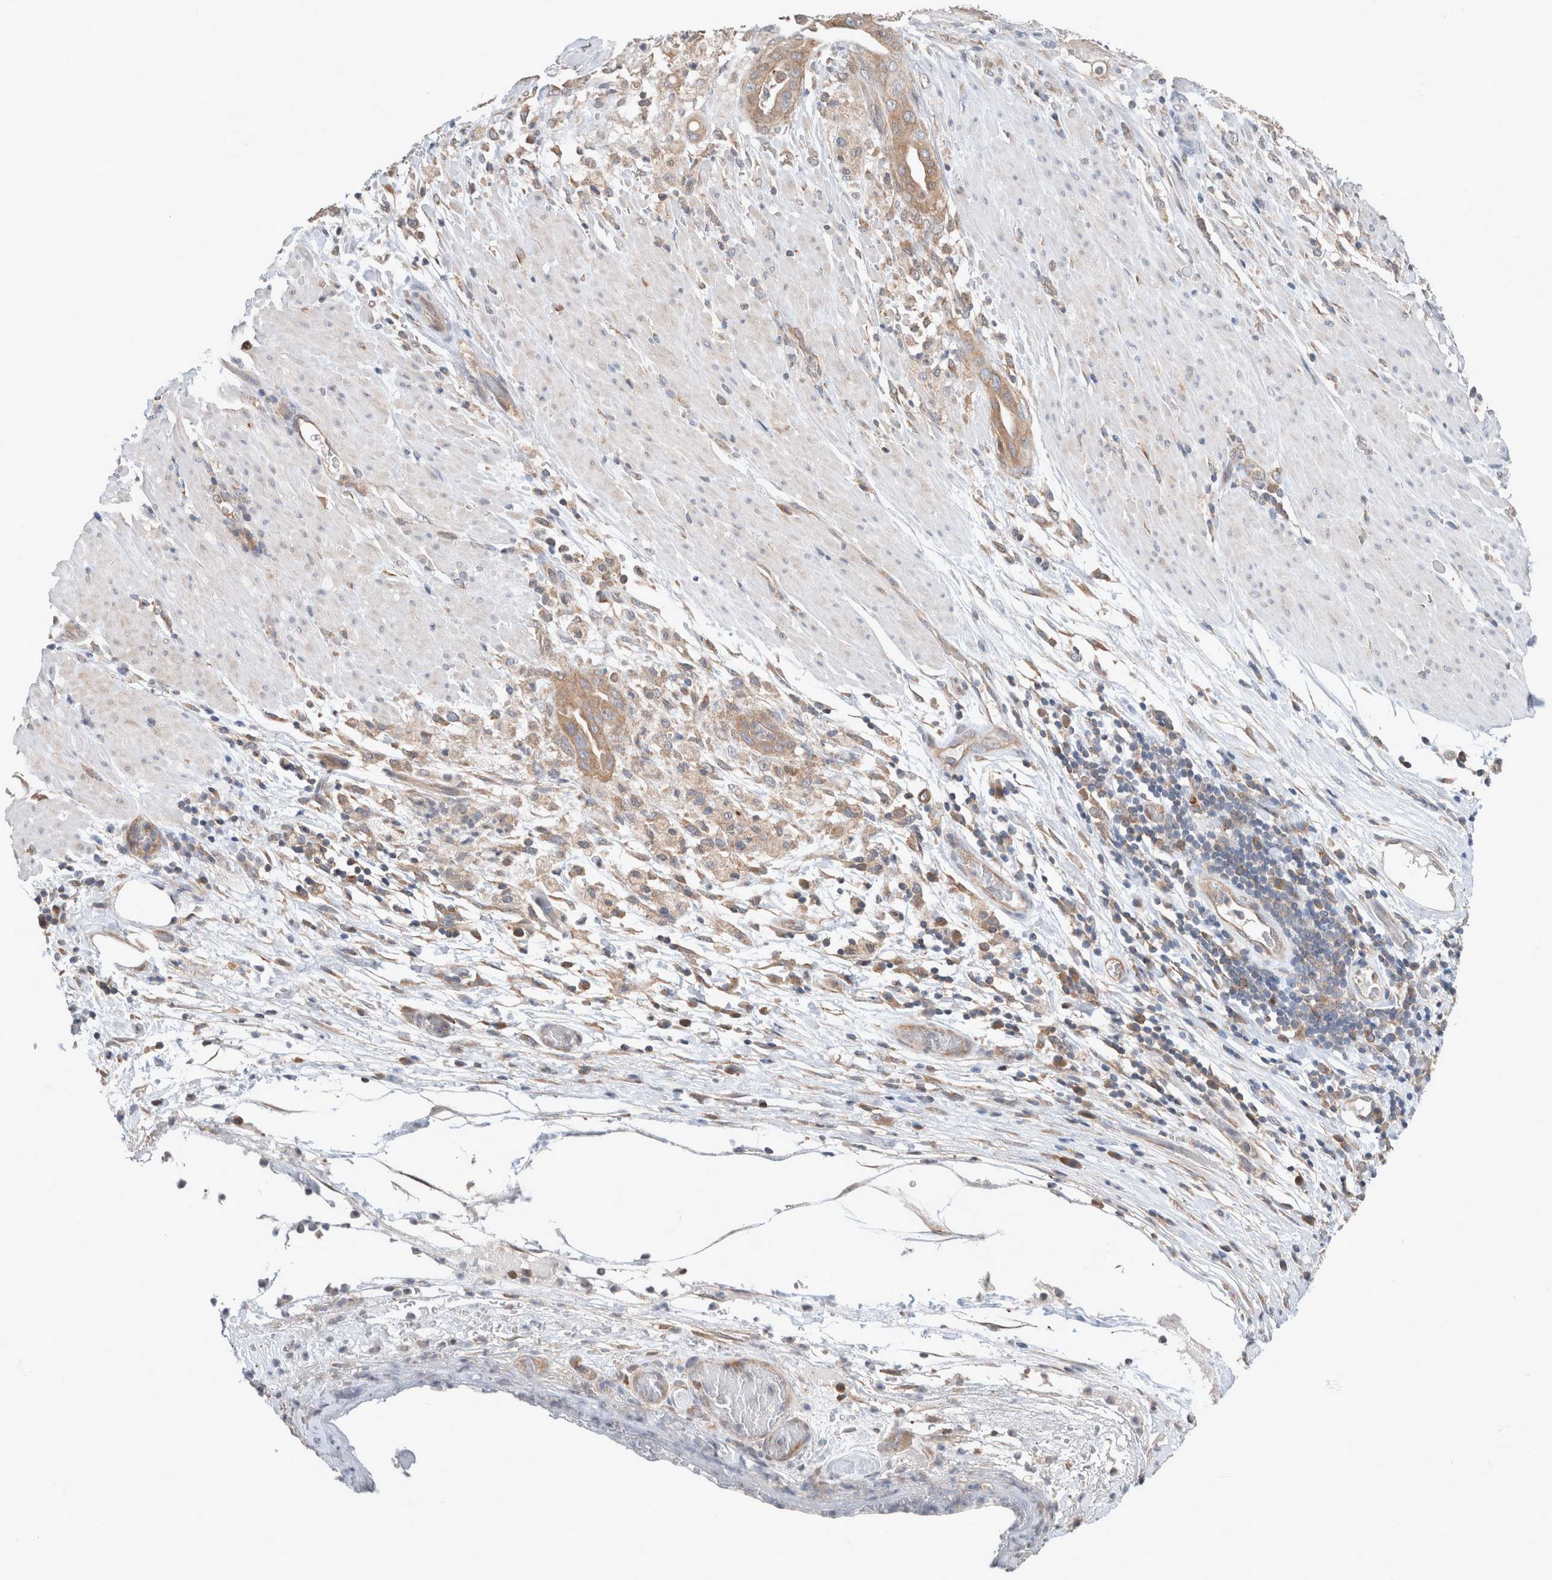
{"staining": {"intensity": "moderate", "quantity": ">75%", "location": "cytoplasmic/membranous"}, "tissue": "pancreatic cancer", "cell_type": "Tumor cells", "image_type": "cancer", "snomed": [{"axis": "morphology", "description": "Adenocarcinoma, NOS"}, {"axis": "topography", "description": "Pancreas"}], "caption": "Immunohistochemistry (IHC) histopathology image of neoplastic tissue: pancreatic adenocarcinoma stained using immunohistochemistry (IHC) reveals medium levels of moderate protein expression localized specifically in the cytoplasmic/membranous of tumor cells, appearing as a cytoplasmic/membranous brown color.", "gene": "XPNPEP1", "patient": {"sex": "male", "age": 63}}